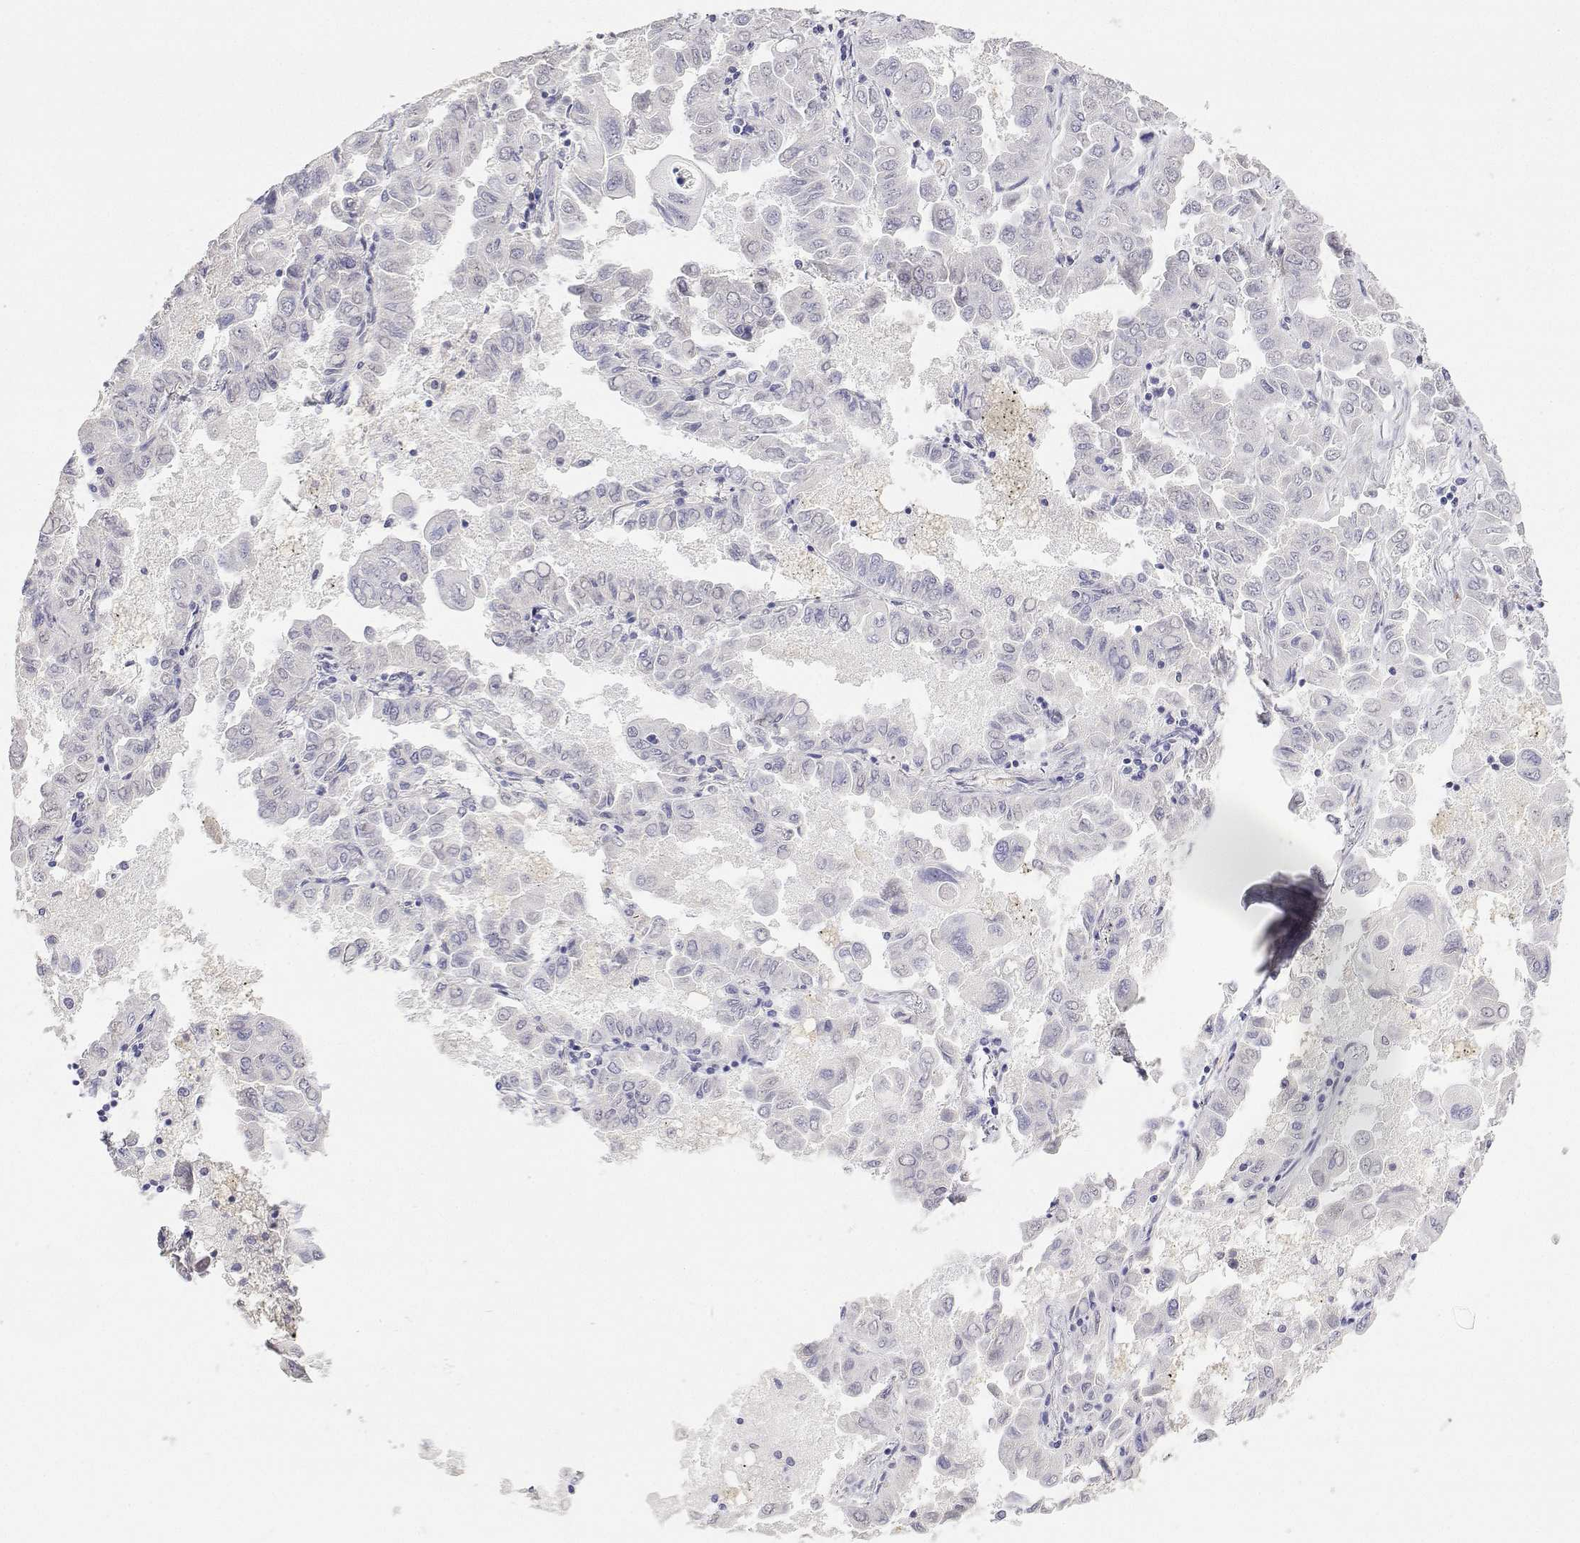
{"staining": {"intensity": "negative", "quantity": "none", "location": "none"}, "tissue": "lung cancer", "cell_type": "Tumor cells", "image_type": "cancer", "snomed": [{"axis": "morphology", "description": "Adenocarcinoma, NOS"}, {"axis": "topography", "description": "Lung"}], "caption": "Immunohistochemistry histopathology image of human lung adenocarcinoma stained for a protein (brown), which demonstrates no expression in tumor cells.", "gene": "PLCB1", "patient": {"sex": "male", "age": 64}}